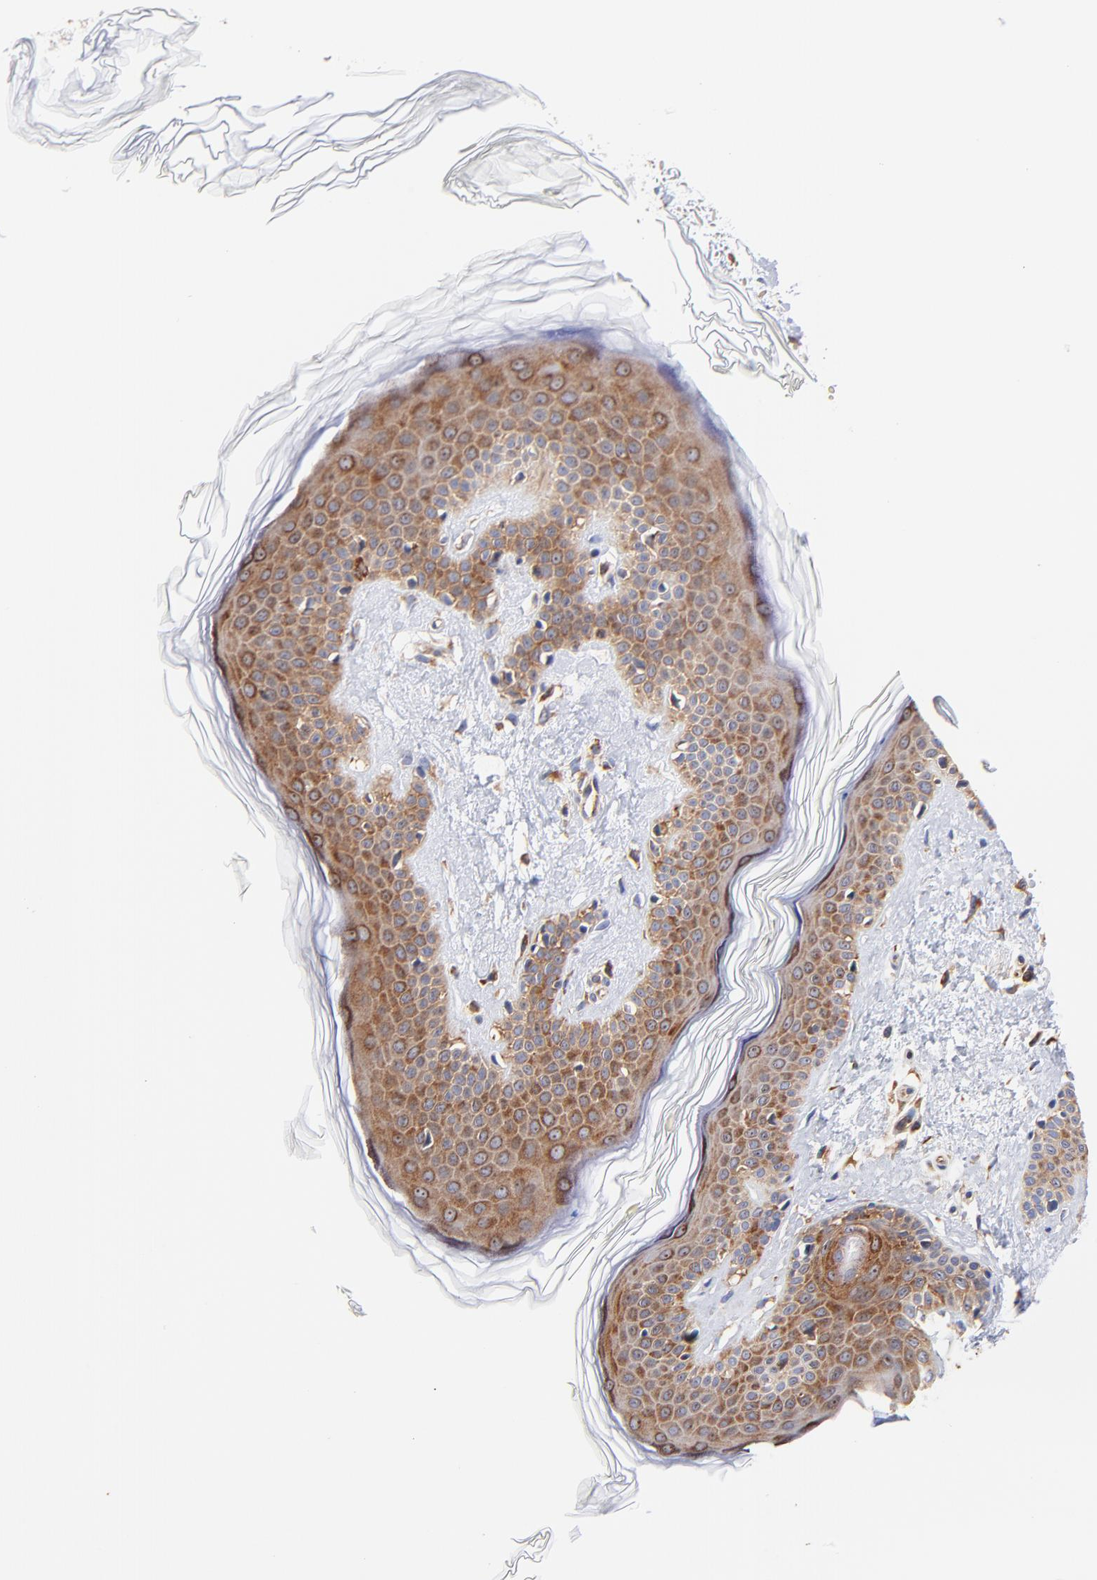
{"staining": {"intensity": "moderate", "quantity": "25%-75%", "location": "cytoplasmic/membranous"}, "tissue": "skin", "cell_type": "Fibroblasts", "image_type": "normal", "snomed": [{"axis": "morphology", "description": "Normal tissue, NOS"}, {"axis": "topography", "description": "Skin"}], "caption": "Brown immunohistochemical staining in benign human skin displays moderate cytoplasmic/membranous positivity in approximately 25%-75% of fibroblasts. (DAB IHC with brightfield microscopy, high magnification).", "gene": "RPL27", "patient": {"sex": "female", "age": 56}}